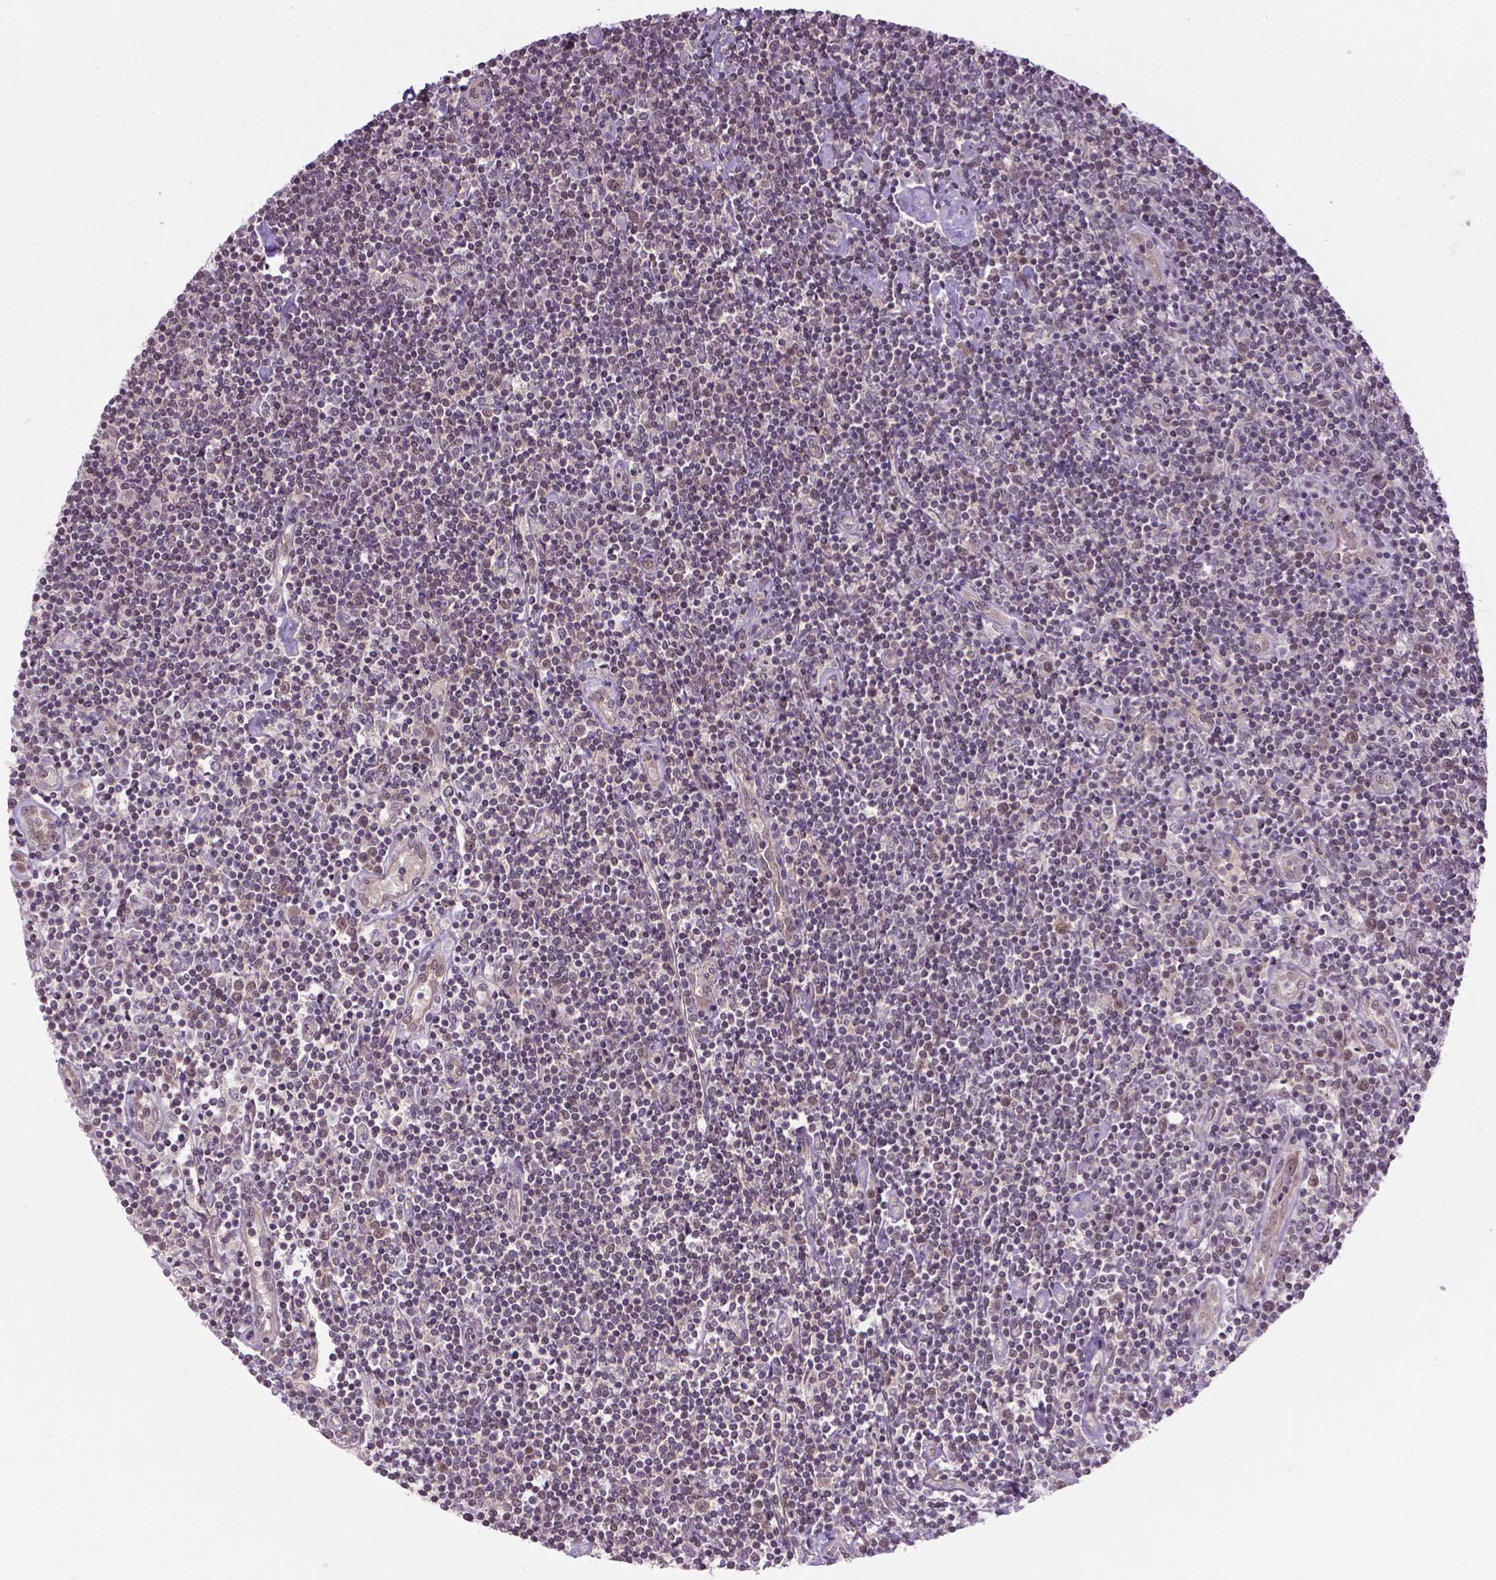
{"staining": {"intensity": "weak", "quantity": ">75%", "location": "nuclear"}, "tissue": "lymphoma", "cell_type": "Tumor cells", "image_type": "cancer", "snomed": [{"axis": "morphology", "description": "Hodgkin's disease, NOS"}, {"axis": "topography", "description": "Lymph node"}], "caption": "The micrograph demonstrates staining of Hodgkin's disease, revealing weak nuclear protein expression (brown color) within tumor cells.", "gene": "ANKRD54", "patient": {"sex": "male", "age": 40}}